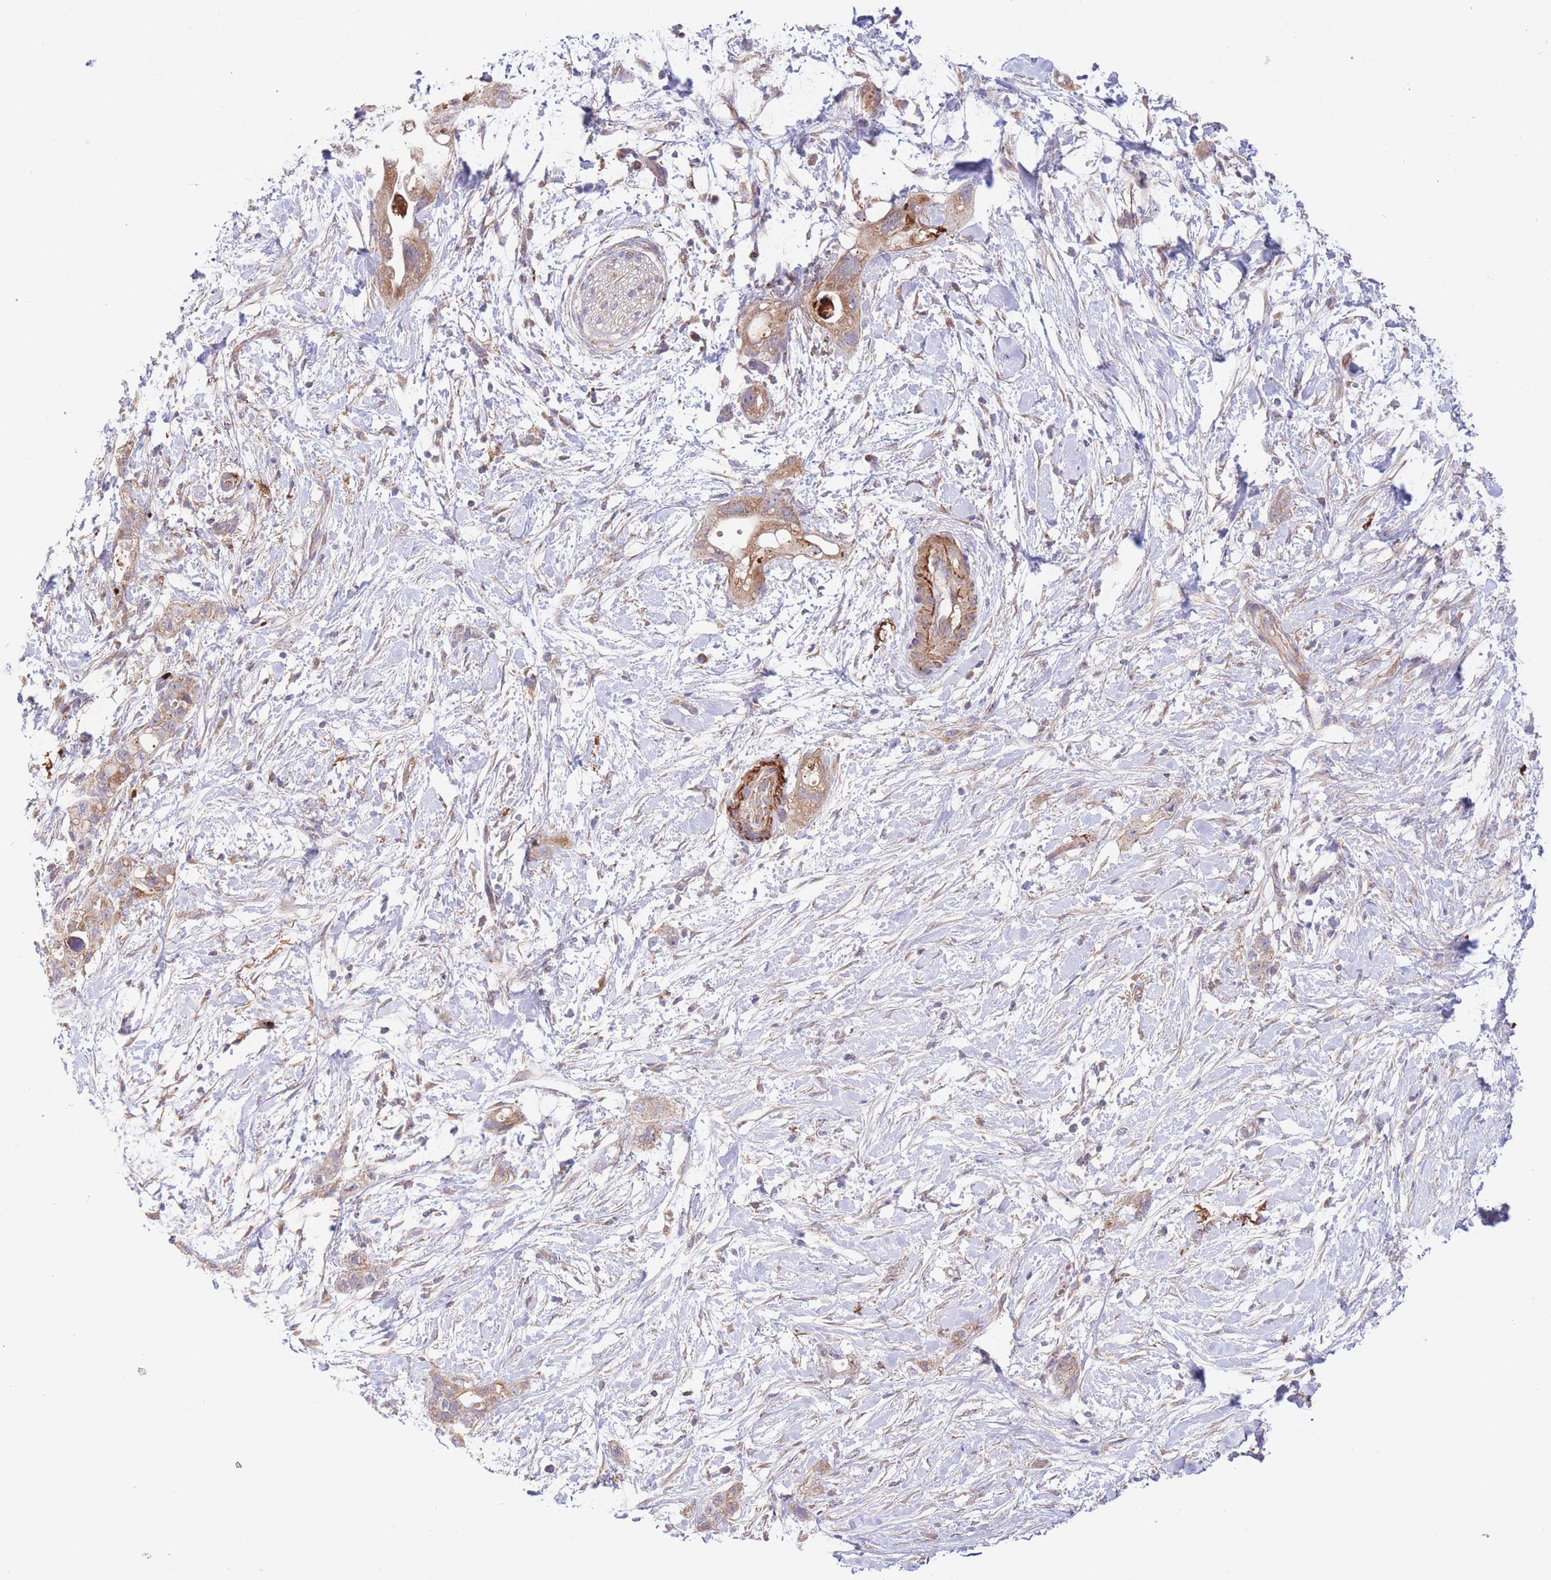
{"staining": {"intensity": "moderate", "quantity": ">75%", "location": "cytoplasmic/membranous"}, "tissue": "pancreatic cancer", "cell_type": "Tumor cells", "image_type": "cancer", "snomed": [{"axis": "morphology", "description": "Adenocarcinoma, NOS"}, {"axis": "topography", "description": "Pancreas"}], "caption": "Adenocarcinoma (pancreatic) stained with a protein marker shows moderate staining in tumor cells.", "gene": "ATP13A2", "patient": {"sex": "female", "age": 72}}